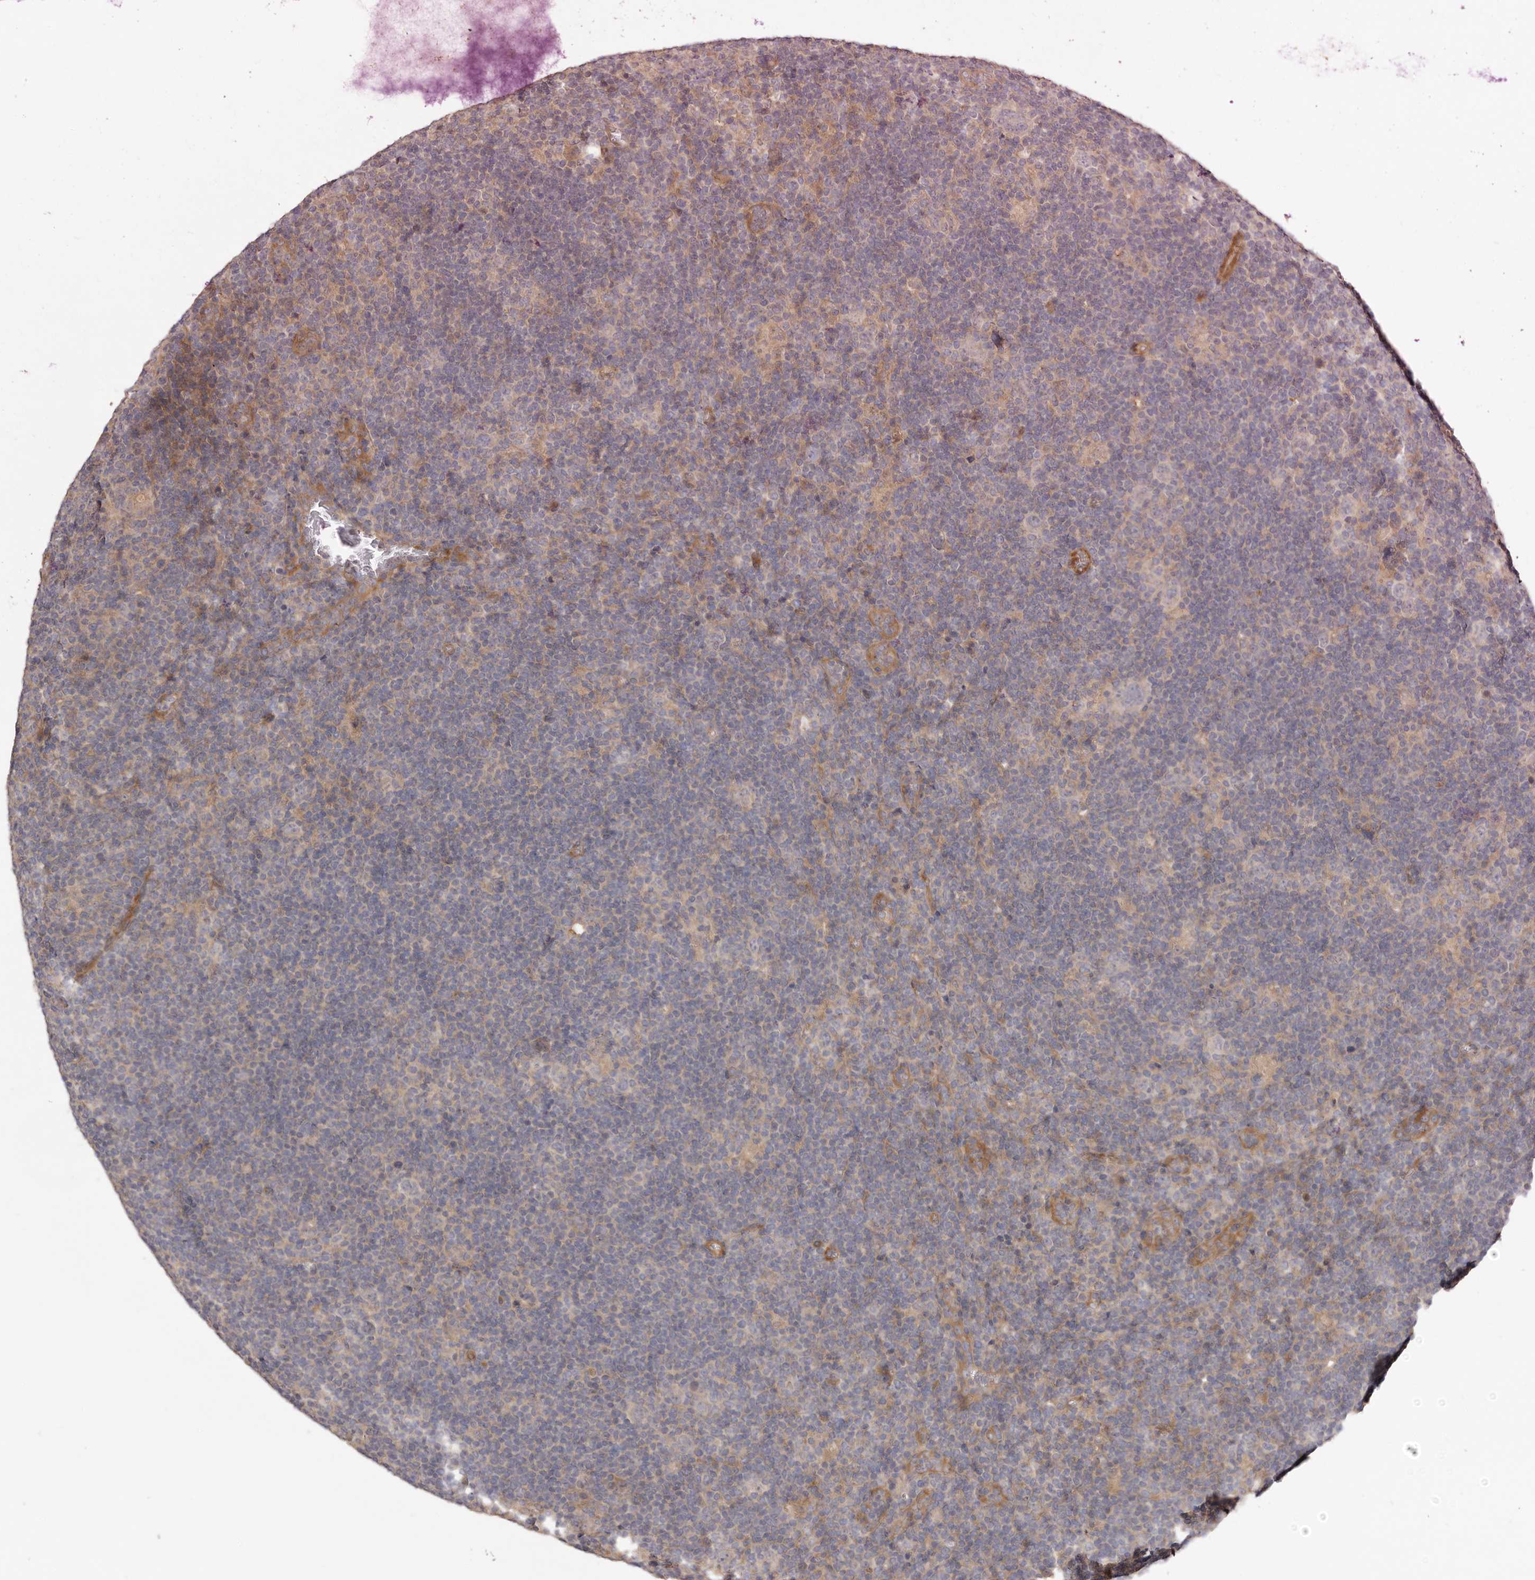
{"staining": {"intensity": "negative", "quantity": "none", "location": "none"}, "tissue": "lymphoma", "cell_type": "Tumor cells", "image_type": "cancer", "snomed": [{"axis": "morphology", "description": "Hodgkin's disease, NOS"}, {"axis": "topography", "description": "Lymph node"}], "caption": "Image shows no significant protein positivity in tumor cells of Hodgkin's disease. (DAB (3,3'-diaminobenzidine) immunohistochemistry (IHC) with hematoxylin counter stain).", "gene": "ADAMTS9", "patient": {"sex": "female", "age": 57}}